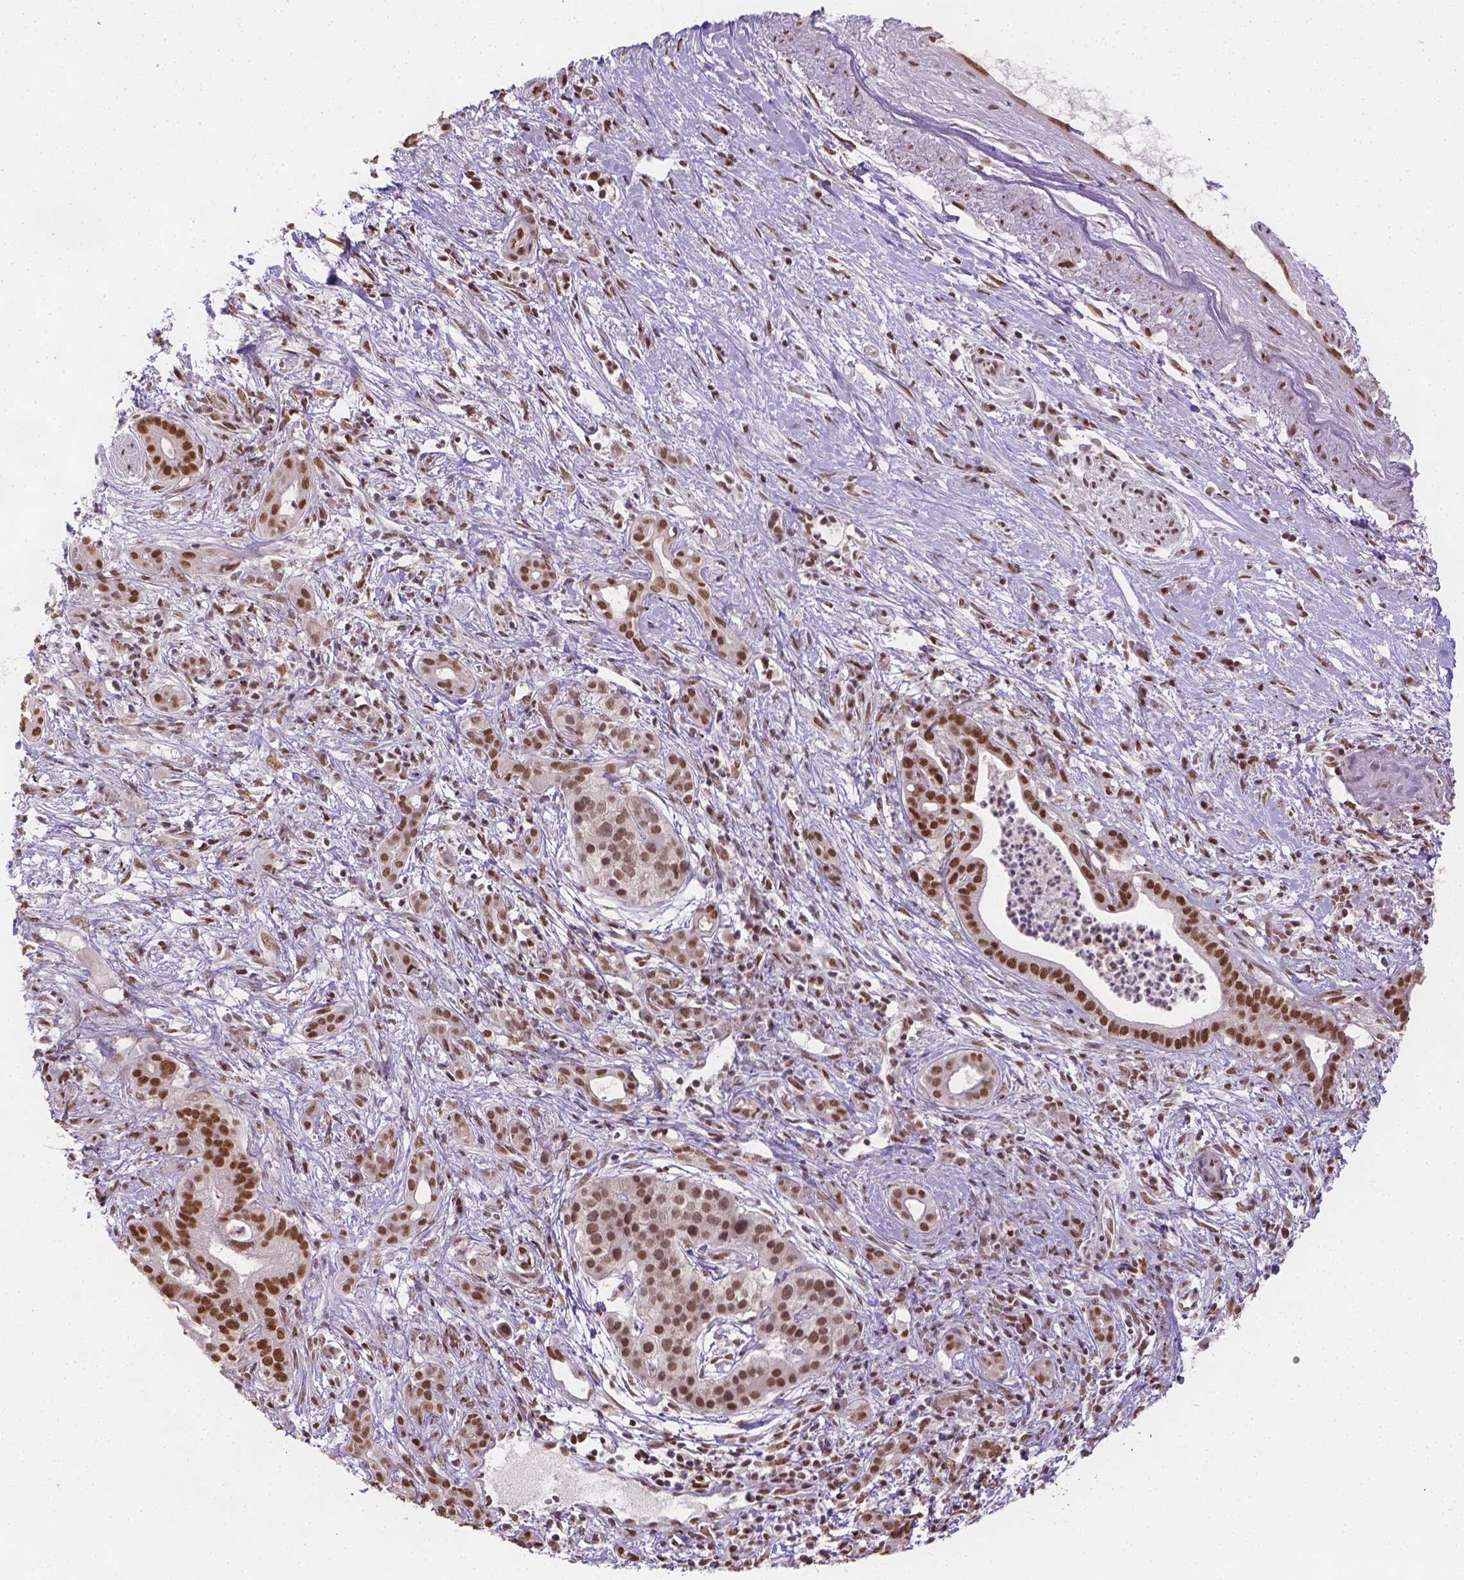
{"staining": {"intensity": "strong", "quantity": ">75%", "location": "nuclear"}, "tissue": "pancreatic cancer", "cell_type": "Tumor cells", "image_type": "cancer", "snomed": [{"axis": "morphology", "description": "Adenocarcinoma, NOS"}, {"axis": "topography", "description": "Pancreas"}], "caption": "Pancreatic adenocarcinoma tissue shows strong nuclear expression in about >75% of tumor cells", "gene": "FANCE", "patient": {"sex": "male", "age": 61}}